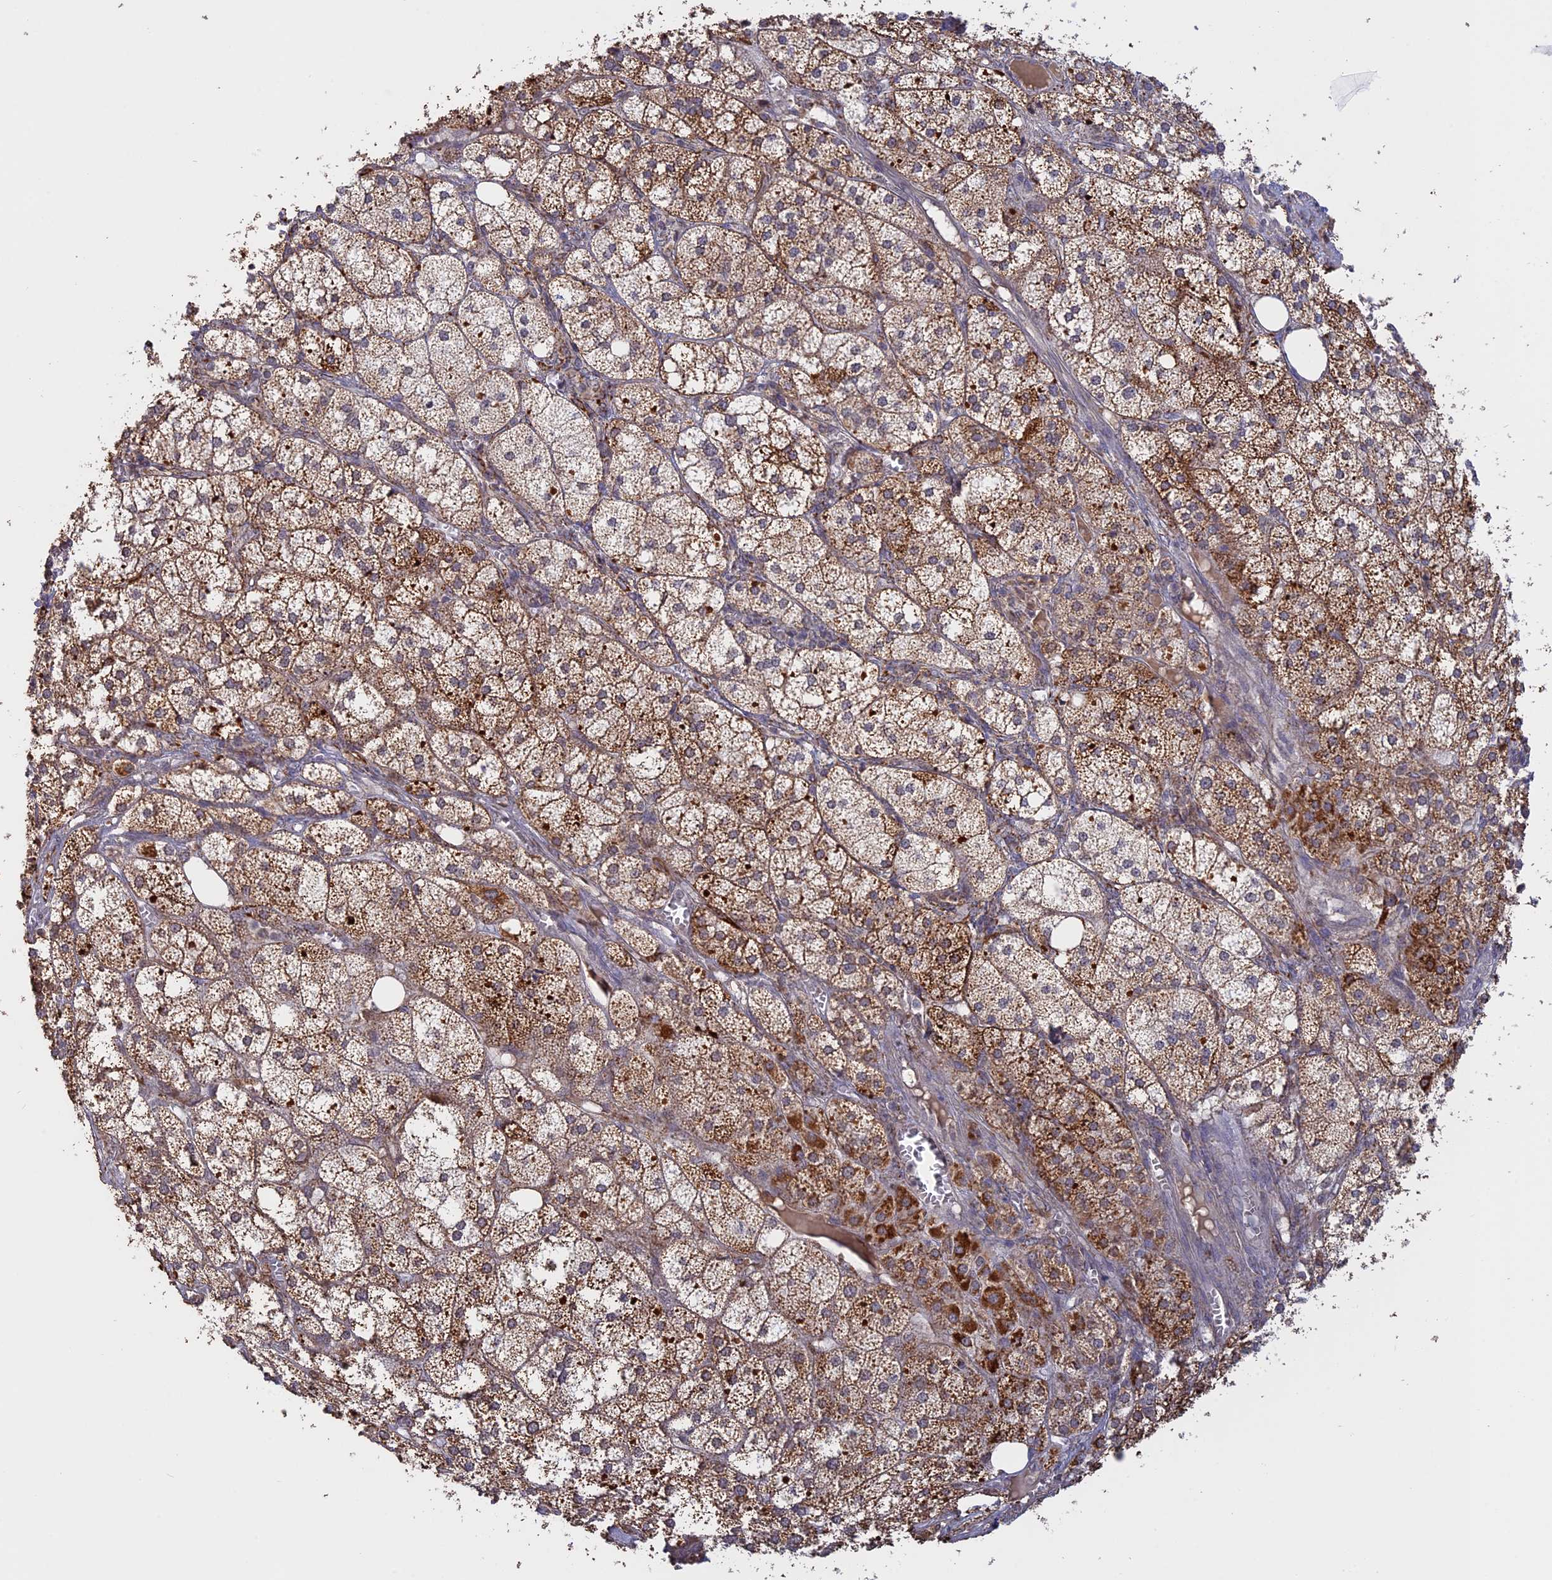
{"staining": {"intensity": "strong", "quantity": ">75%", "location": "cytoplasmic/membranous"}, "tissue": "adrenal gland", "cell_type": "Glandular cells", "image_type": "normal", "snomed": [{"axis": "morphology", "description": "Normal tissue, NOS"}, {"axis": "topography", "description": "Adrenal gland"}], "caption": "Glandular cells show high levels of strong cytoplasmic/membranous staining in approximately >75% of cells in unremarkable human adrenal gland.", "gene": "FAM210B", "patient": {"sex": "female", "age": 61}}